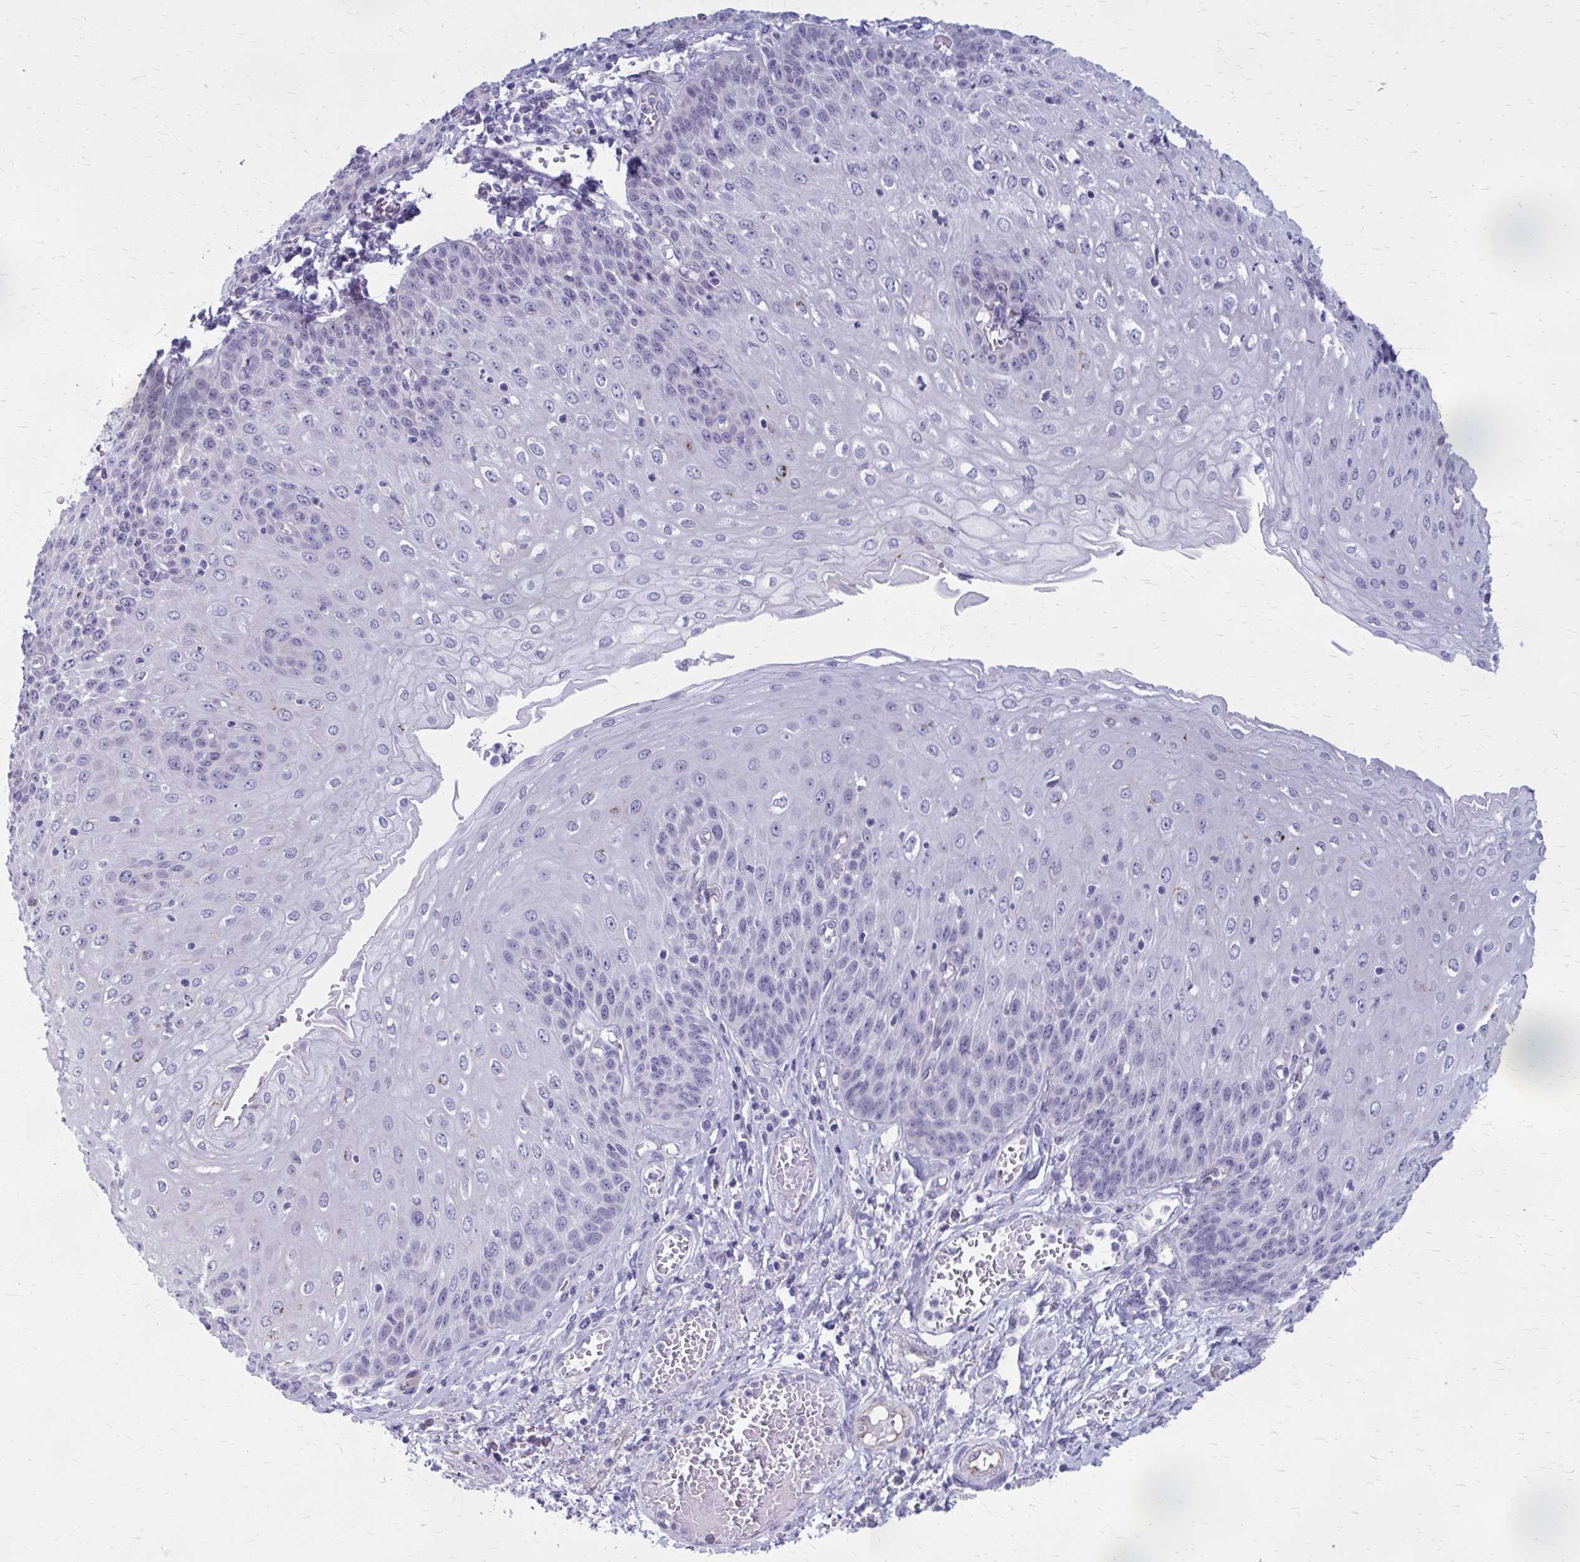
{"staining": {"intensity": "negative", "quantity": "none", "location": "none"}, "tissue": "esophagus", "cell_type": "Squamous epithelial cells", "image_type": "normal", "snomed": [{"axis": "morphology", "description": "Normal tissue, NOS"}, {"axis": "morphology", "description": "Adenocarcinoma, NOS"}, {"axis": "topography", "description": "Esophagus"}], "caption": "Immunohistochemistry (IHC) image of normal esophagus: esophagus stained with DAB (3,3'-diaminobenzidine) exhibits no significant protein expression in squamous epithelial cells.", "gene": "CASQ2", "patient": {"sex": "male", "age": 81}}